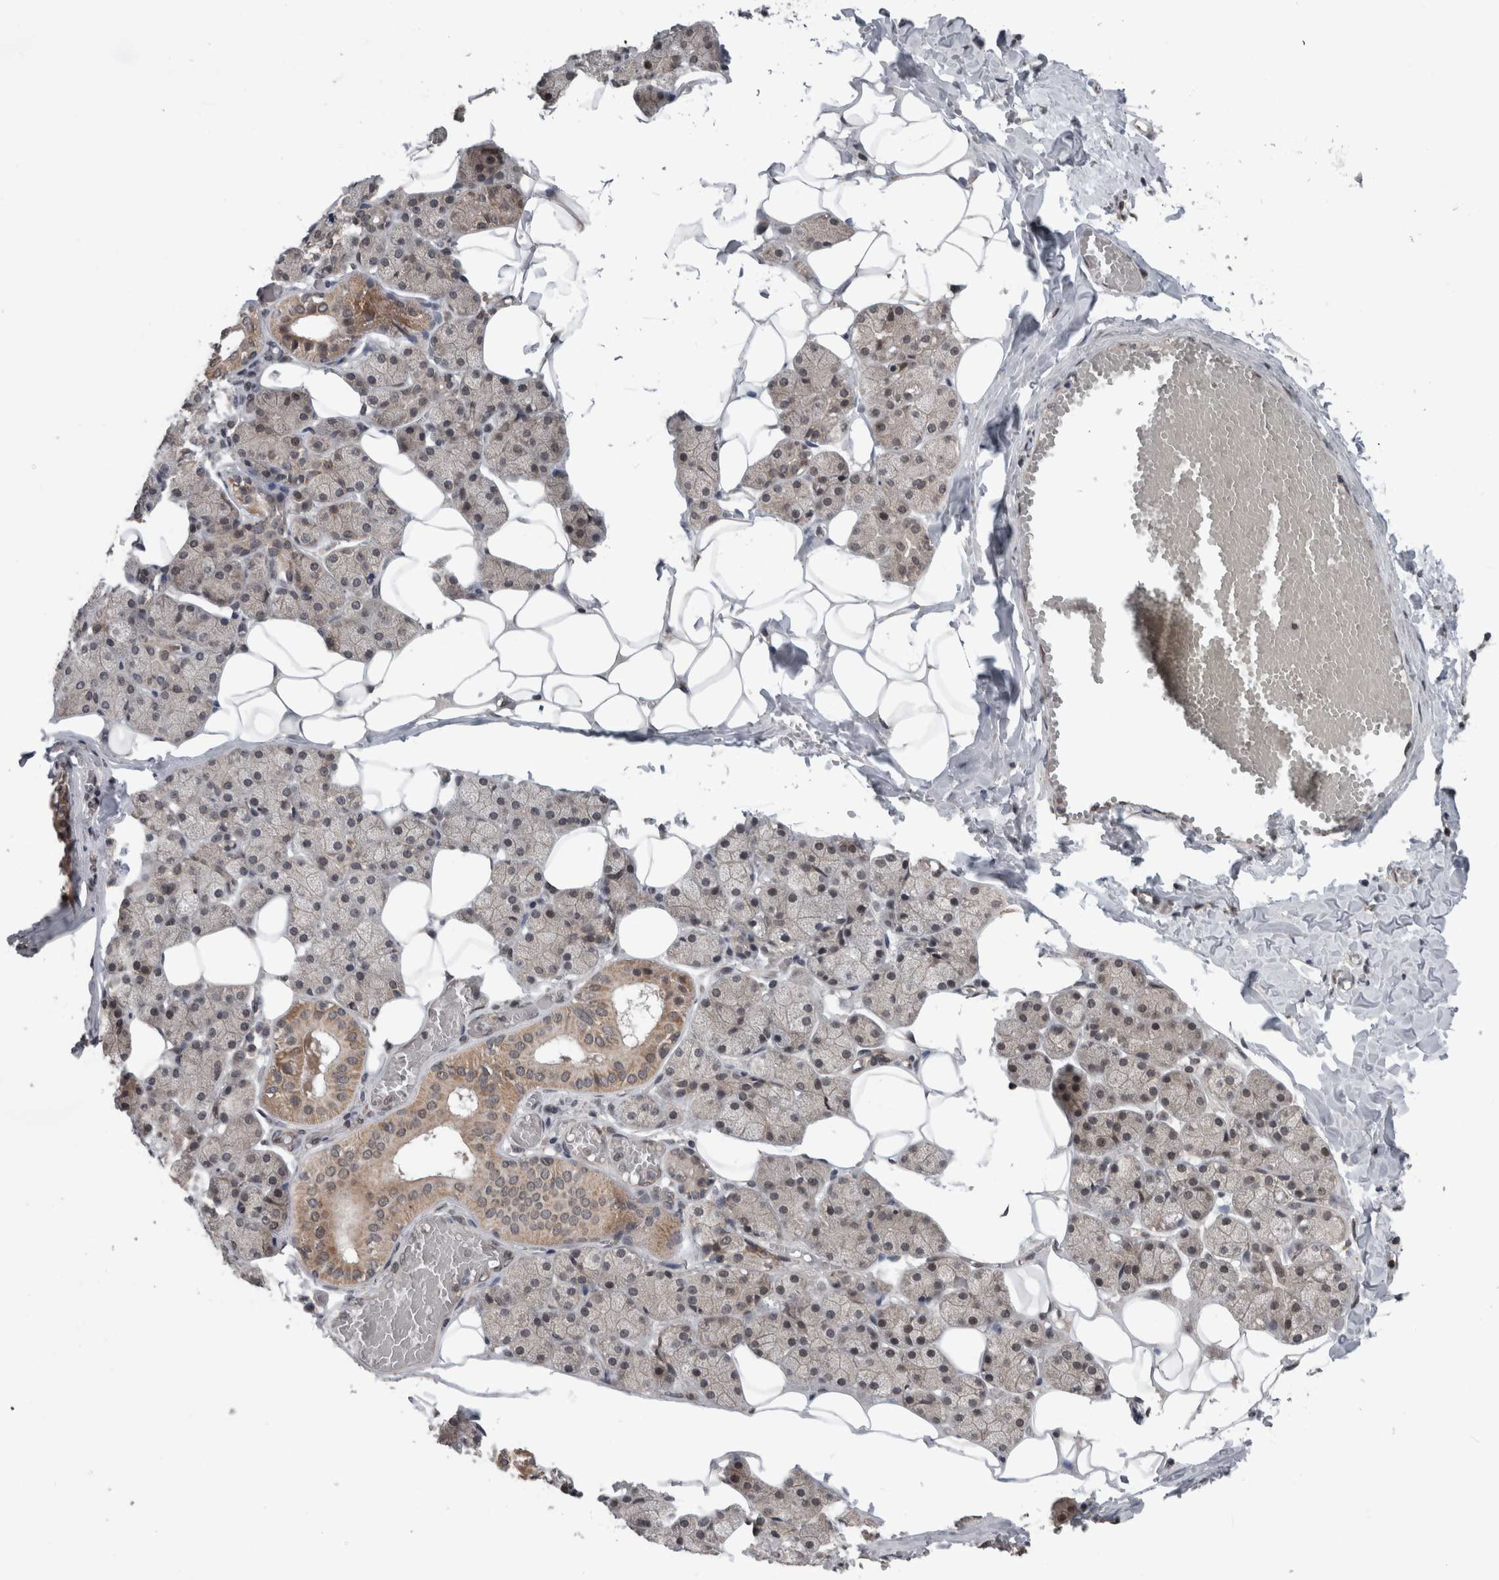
{"staining": {"intensity": "moderate", "quantity": "25%-75%", "location": "cytoplasmic/membranous,nuclear"}, "tissue": "salivary gland", "cell_type": "Glandular cells", "image_type": "normal", "snomed": [{"axis": "morphology", "description": "Normal tissue, NOS"}, {"axis": "topography", "description": "Salivary gland"}], "caption": "Immunohistochemistry (IHC) image of normal salivary gland: human salivary gland stained using immunohistochemistry (IHC) shows medium levels of moderate protein expression localized specifically in the cytoplasmic/membranous,nuclear of glandular cells, appearing as a cytoplasmic/membranous,nuclear brown color.", "gene": "ENY2", "patient": {"sex": "female", "age": 33}}